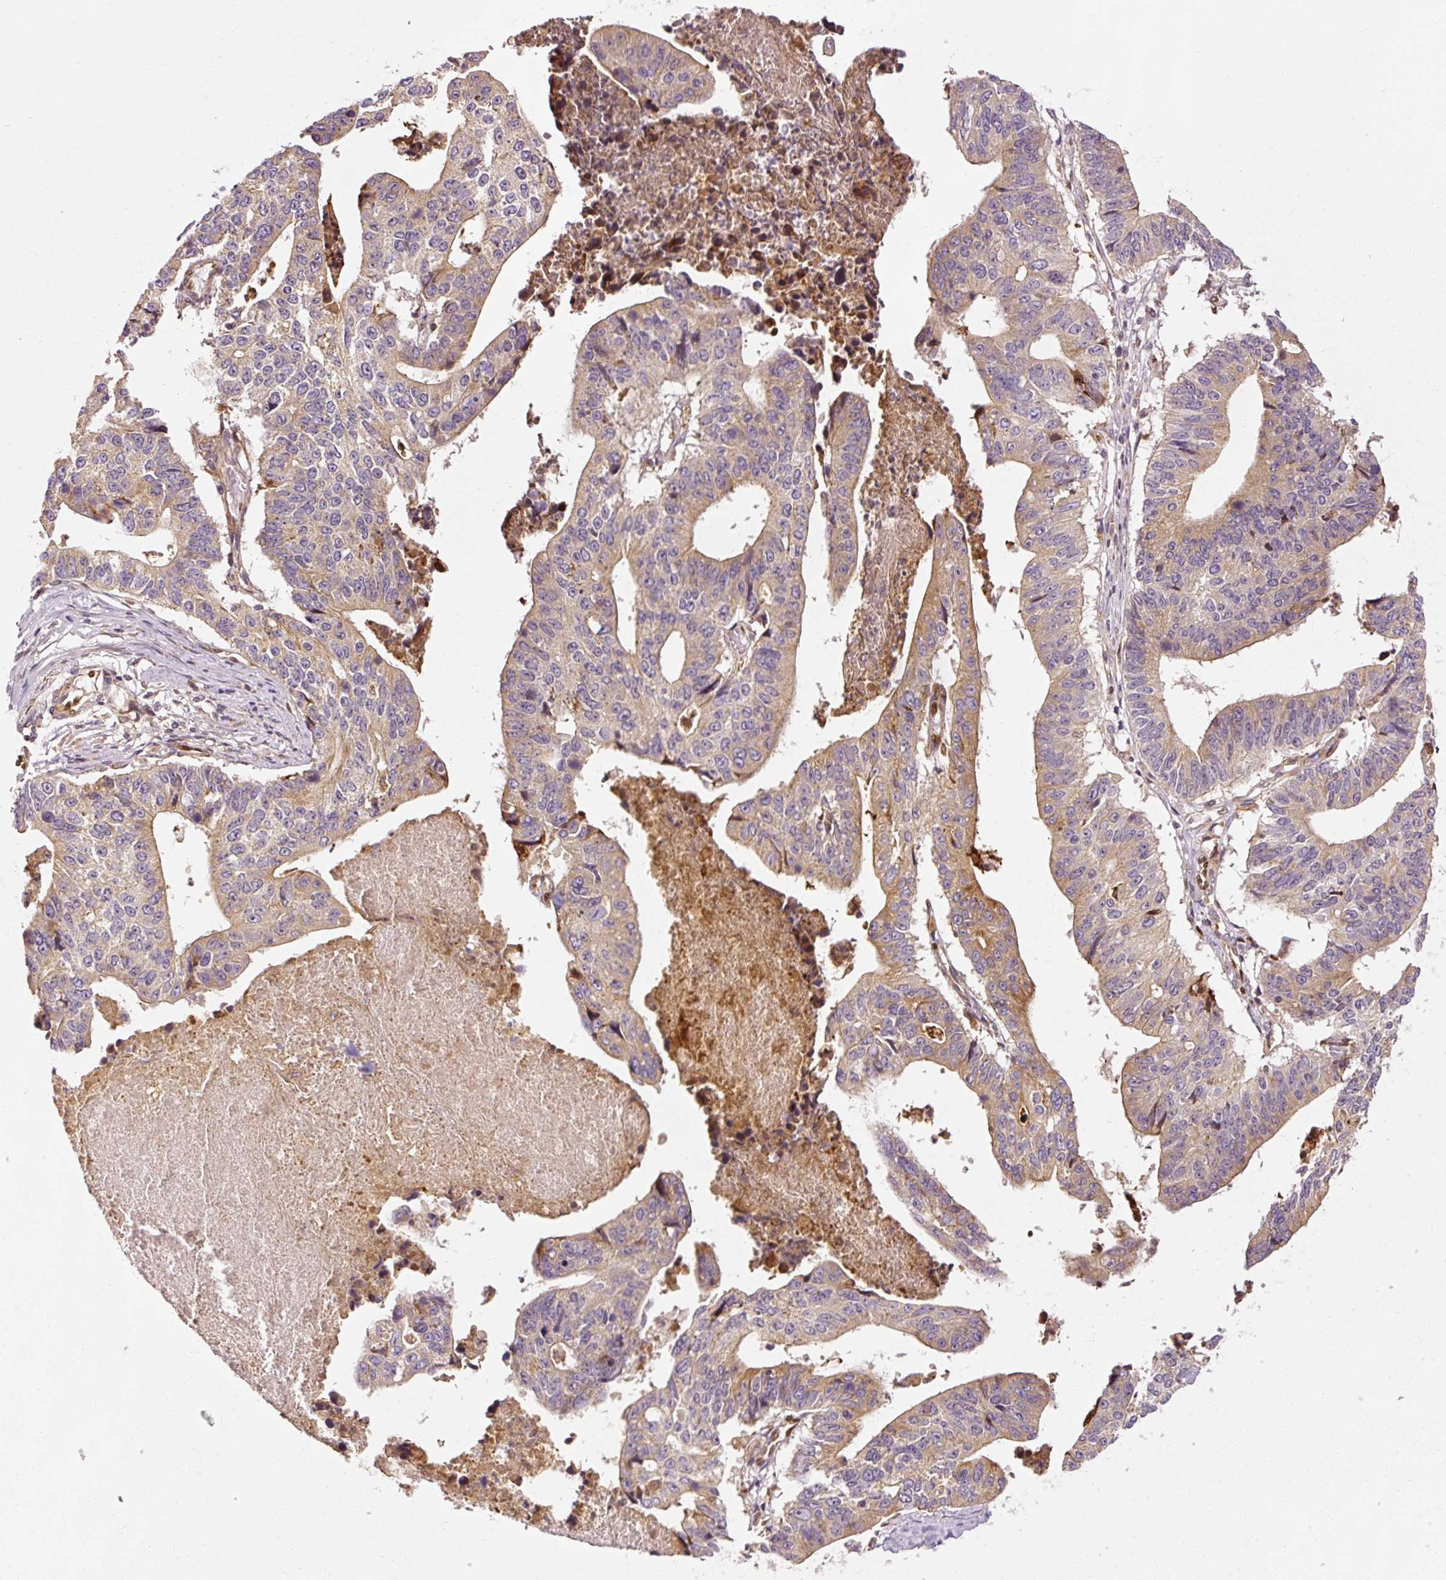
{"staining": {"intensity": "moderate", "quantity": "25%-75%", "location": "cytoplasmic/membranous"}, "tissue": "stomach cancer", "cell_type": "Tumor cells", "image_type": "cancer", "snomed": [{"axis": "morphology", "description": "Adenocarcinoma, NOS"}, {"axis": "topography", "description": "Stomach"}], "caption": "The histopathology image reveals immunohistochemical staining of stomach cancer. There is moderate cytoplasmic/membranous expression is appreciated in approximately 25%-75% of tumor cells. Nuclei are stained in blue.", "gene": "NAPA", "patient": {"sex": "male", "age": 59}}